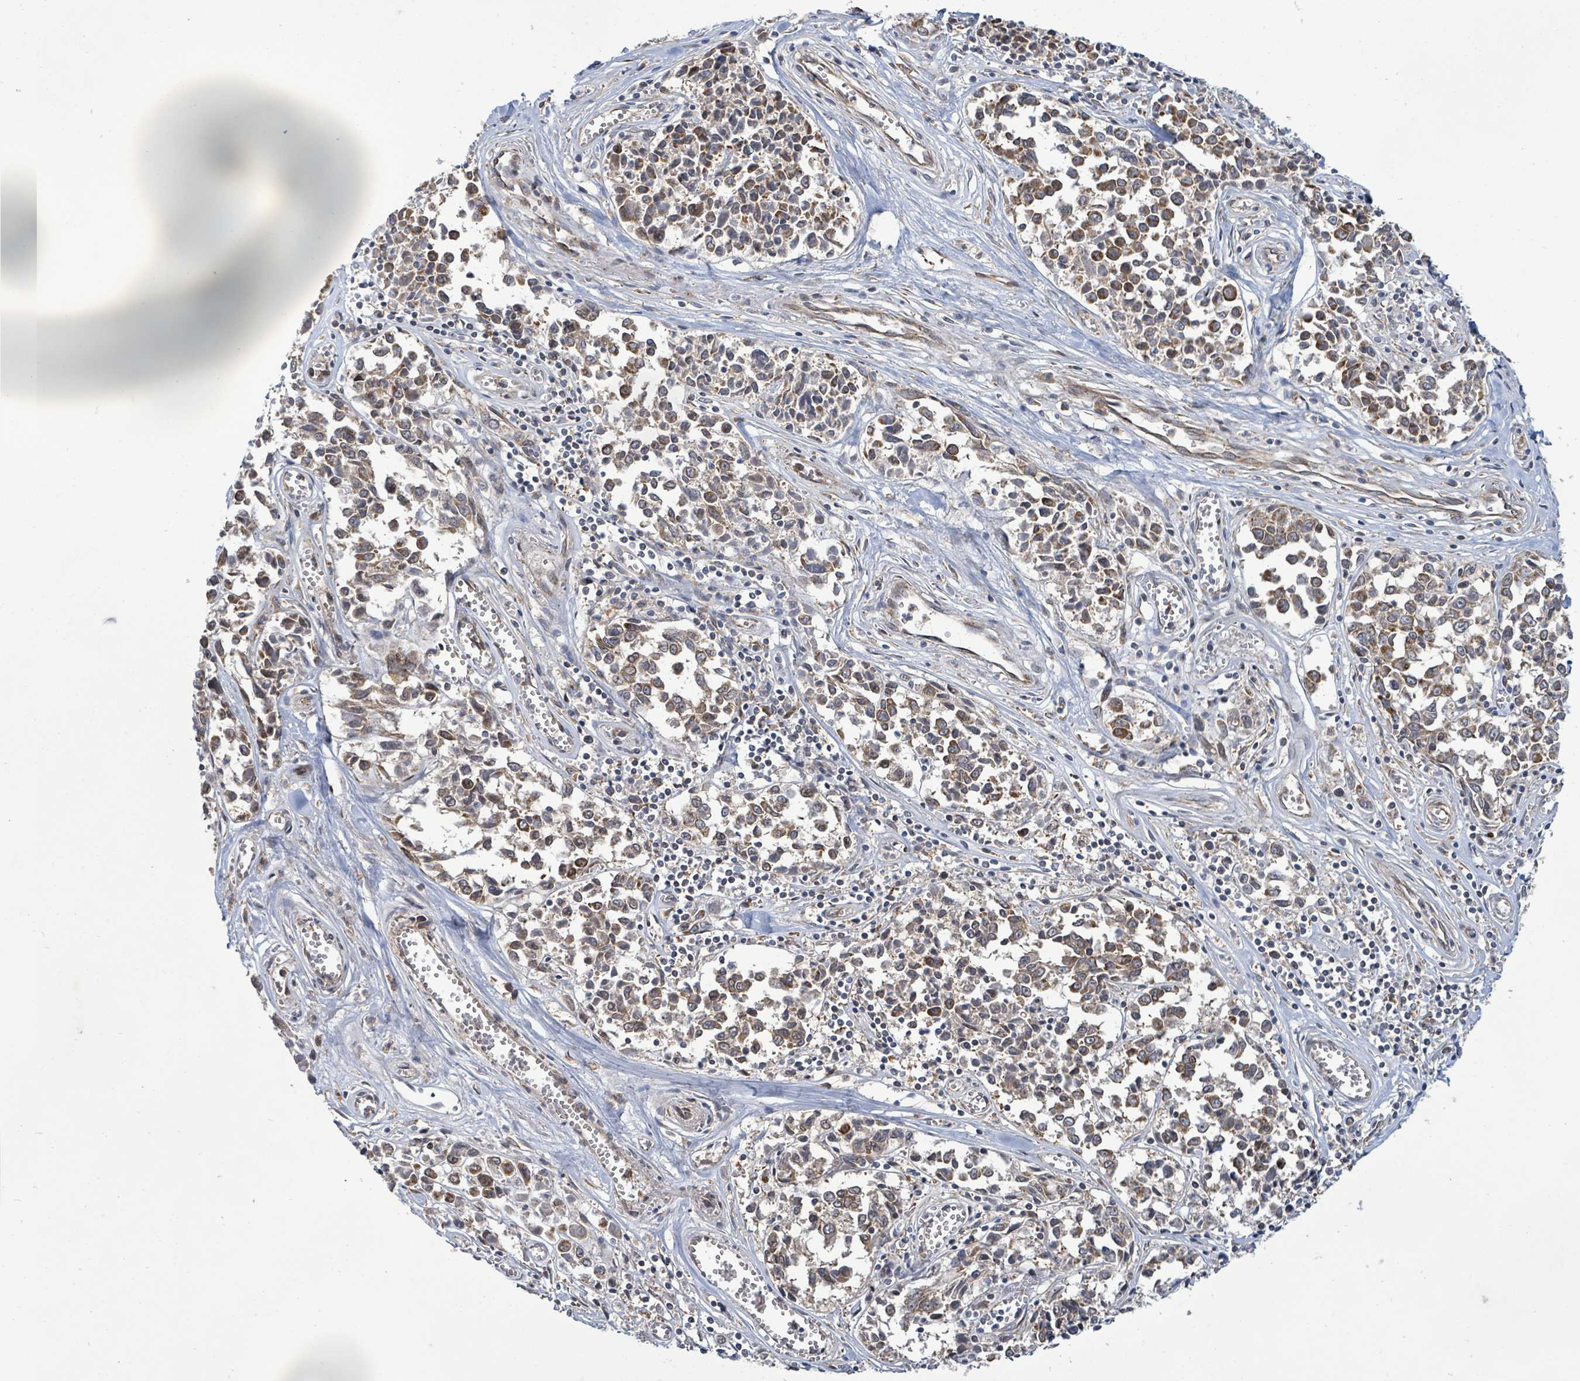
{"staining": {"intensity": "moderate", "quantity": ">75%", "location": "cytoplasmic/membranous"}, "tissue": "melanoma", "cell_type": "Tumor cells", "image_type": "cancer", "snomed": [{"axis": "morphology", "description": "Malignant melanoma, NOS"}, {"axis": "topography", "description": "Skin"}], "caption": "Protein positivity by immunohistochemistry displays moderate cytoplasmic/membranous staining in about >75% of tumor cells in melanoma.", "gene": "KBTBD11", "patient": {"sex": "female", "age": 64}}